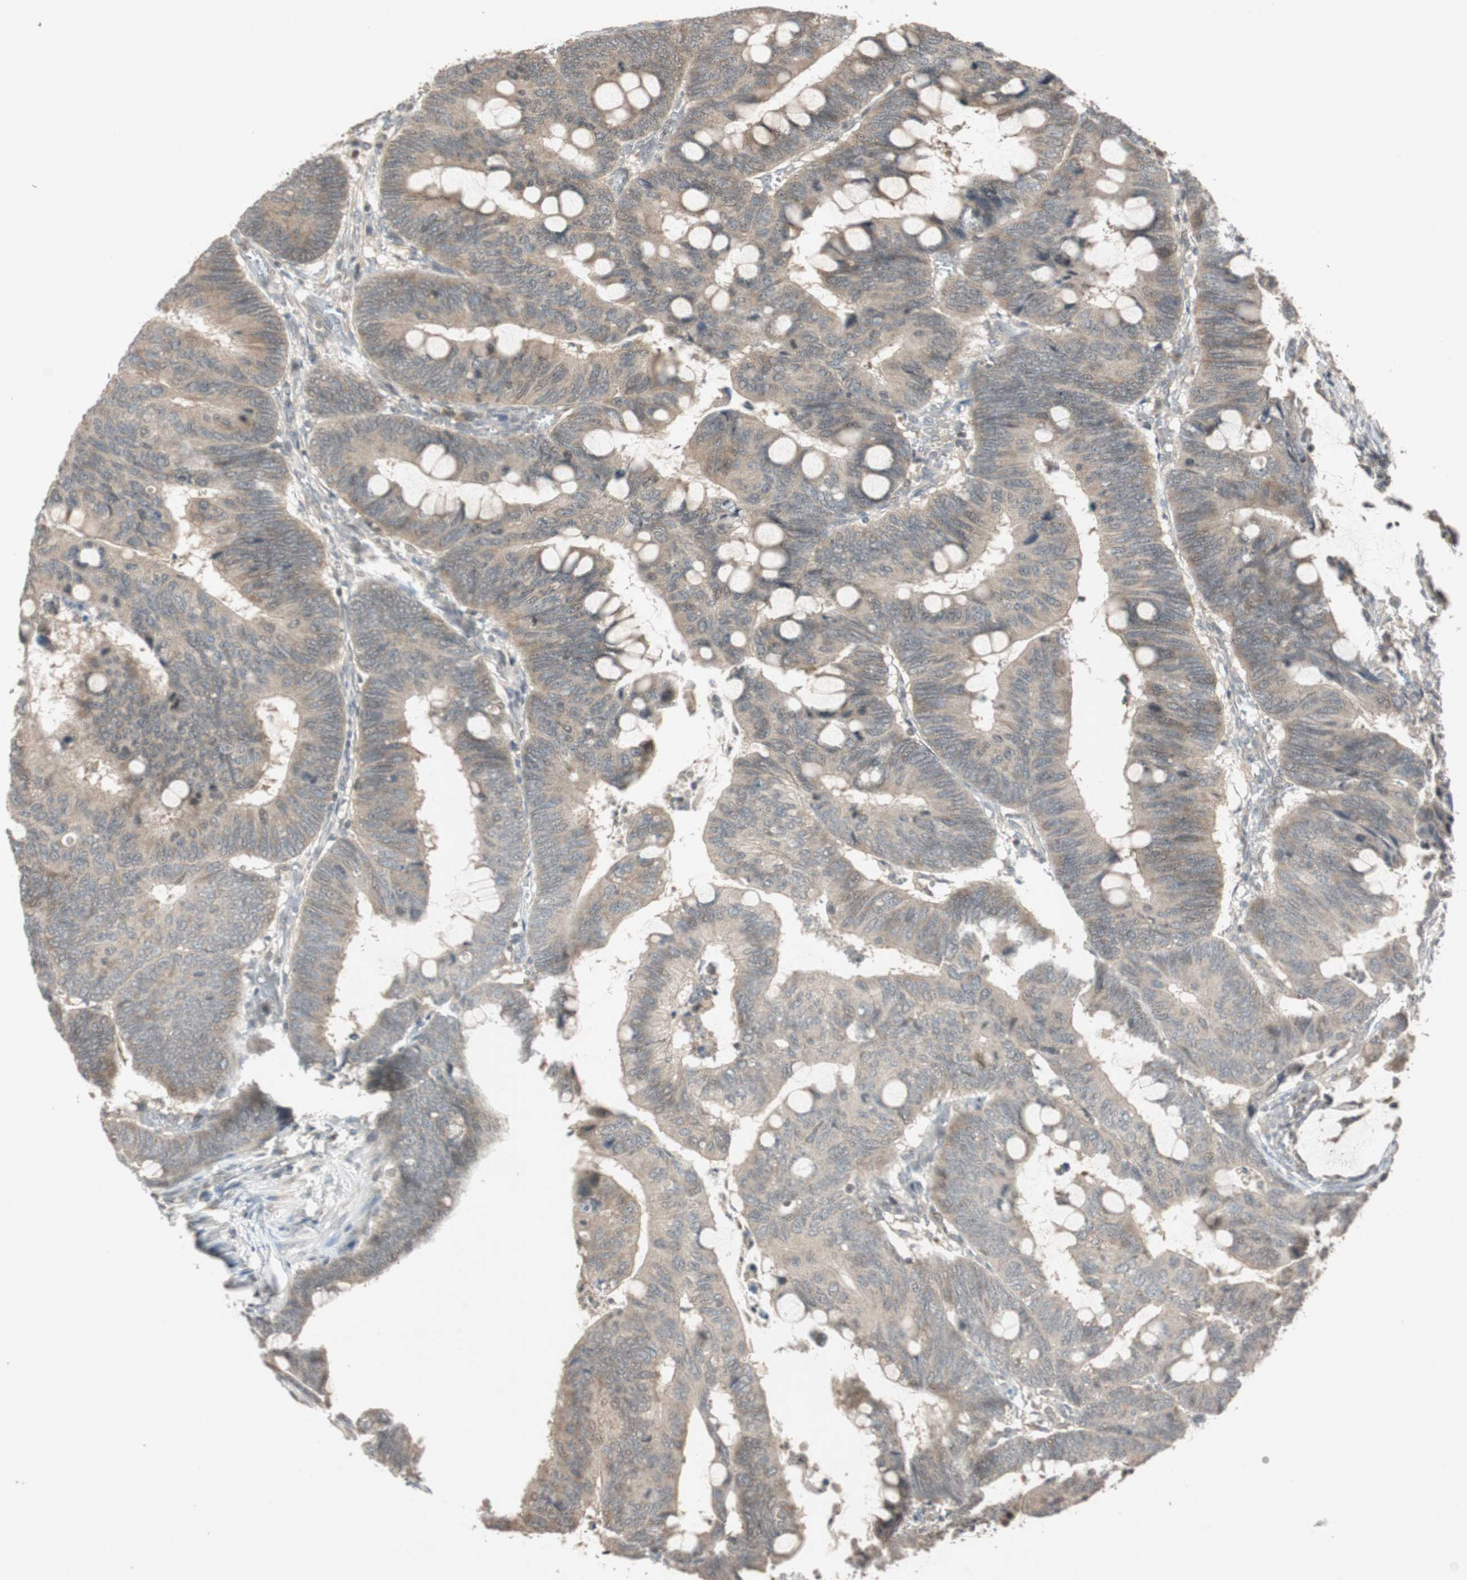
{"staining": {"intensity": "moderate", "quantity": ">75%", "location": "cytoplasmic/membranous"}, "tissue": "colorectal cancer", "cell_type": "Tumor cells", "image_type": "cancer", "snomed": [{"axis": "morphology", "description": "Normal tissue, NOS"}, {"axis": "morphology", "description": "Adenocarcinoma, NOS"}, {"axis": "topography", "description": "Rectum"}, {"axis": "topography", "description": "Peripheral nerve tissue"}], "caption": "DAB (3,3'-diaminobenzidine) immunohistochemical staining of adenocarcinoma (colorectal) demonstrates moderate cytoplasmic/membranous protein positivity in approximately >75% of tumor cells.", "gene": "GLB1", "patient": {"sex": "male", "age": 92}}